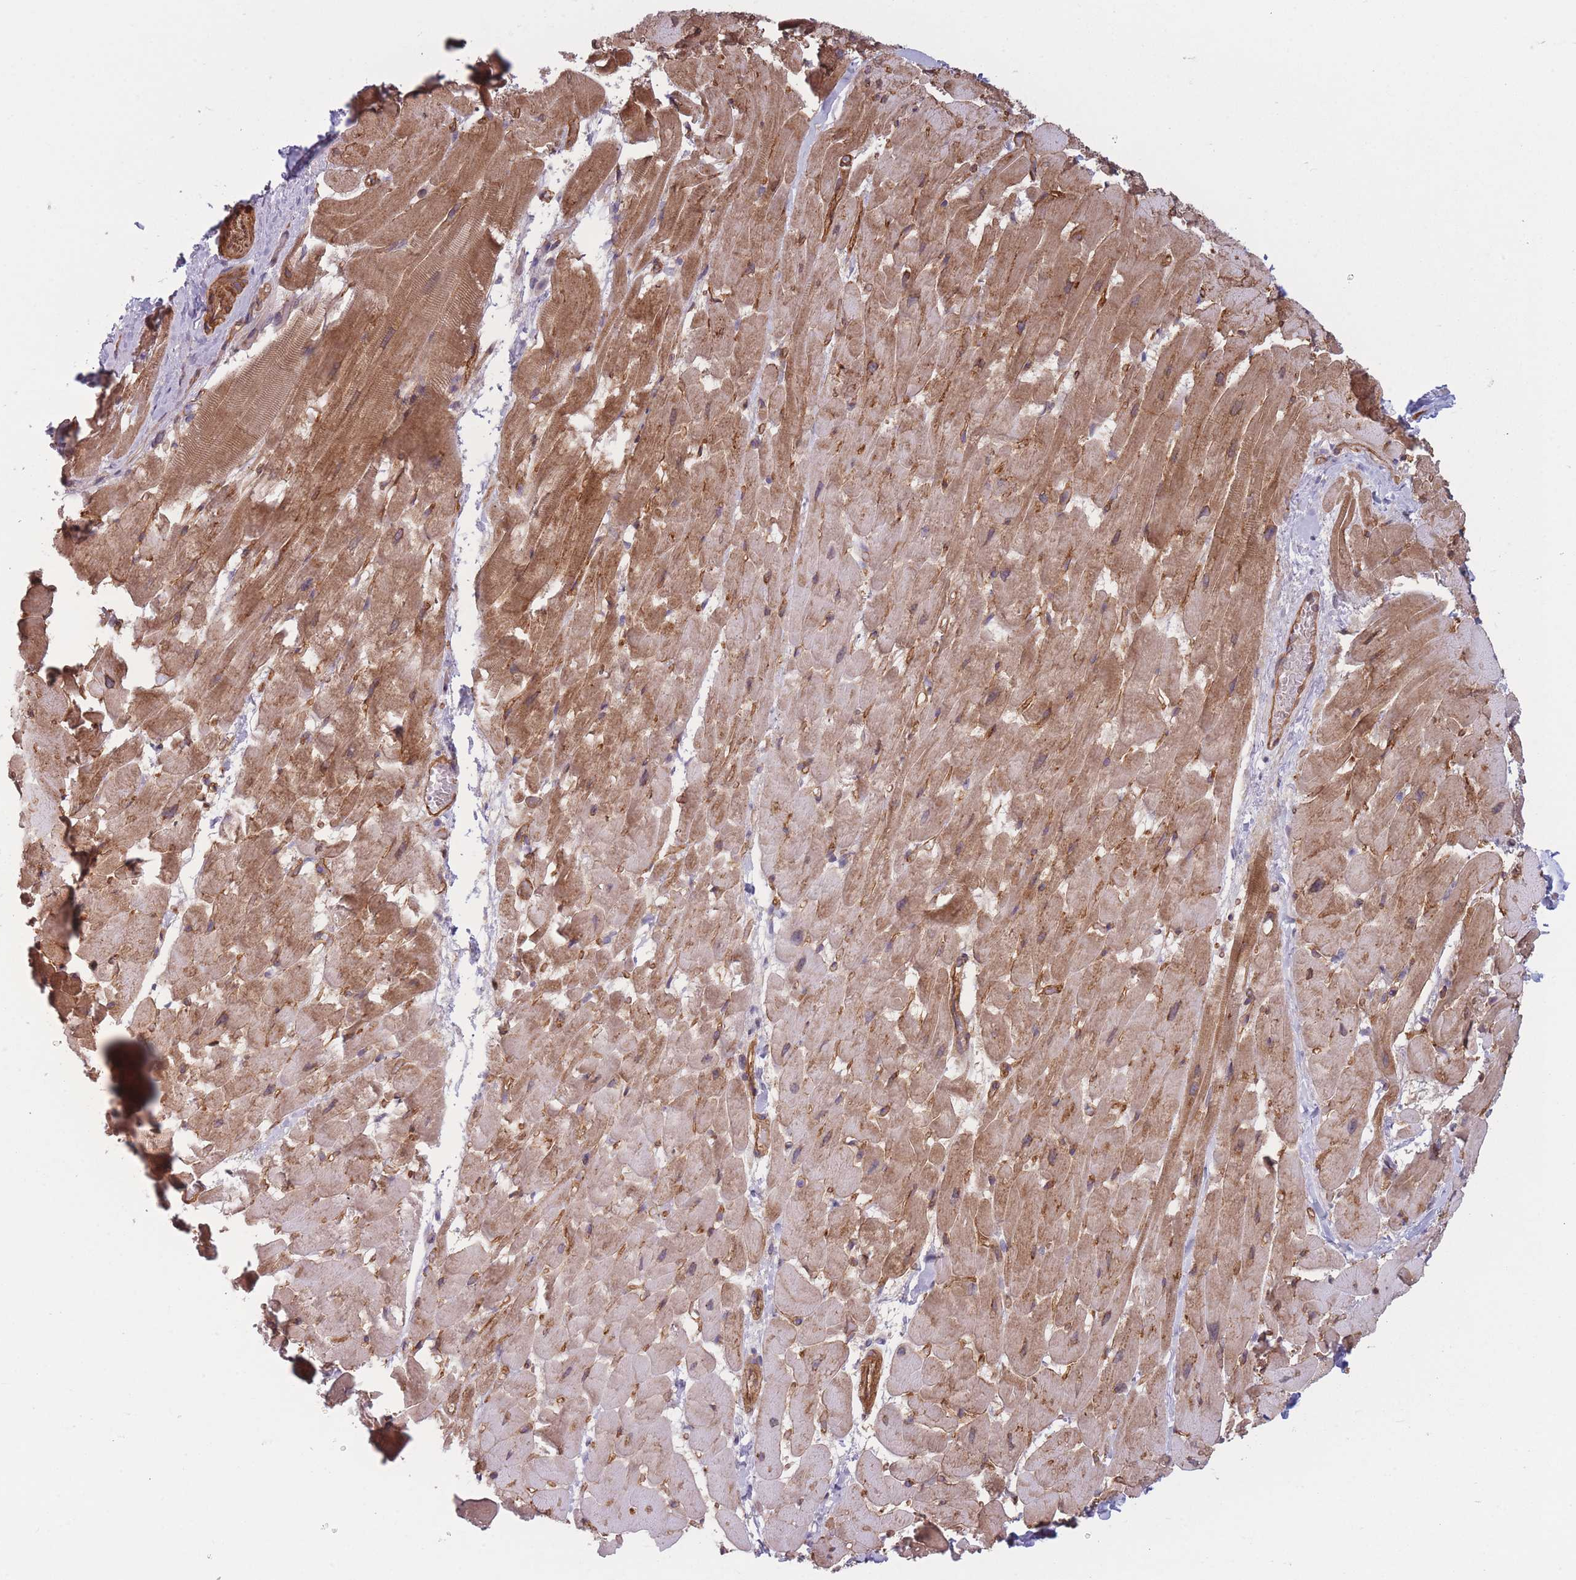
{"staining": {"intensity": "moderate", "quantity": ">75%", "location": "cytoplasmic/membranous"}, "tissue": "heart muscle", "cell_type": "Cardiomyocytes", "image_type": "normal", "snomed": [{"axis": "morphology", "description": "Normal tissue, NOS"}, {"axis": "topography", "description": "Heart"}], "caption": "Unremarkable heart muscle reveals moderate cytoplasmic/membranous staining in about >75% of cardiomyocytes, visualized by immunohistochemistry.", "gene": "SLC7A6", "patient": {"sex": "male", "age": 37}}